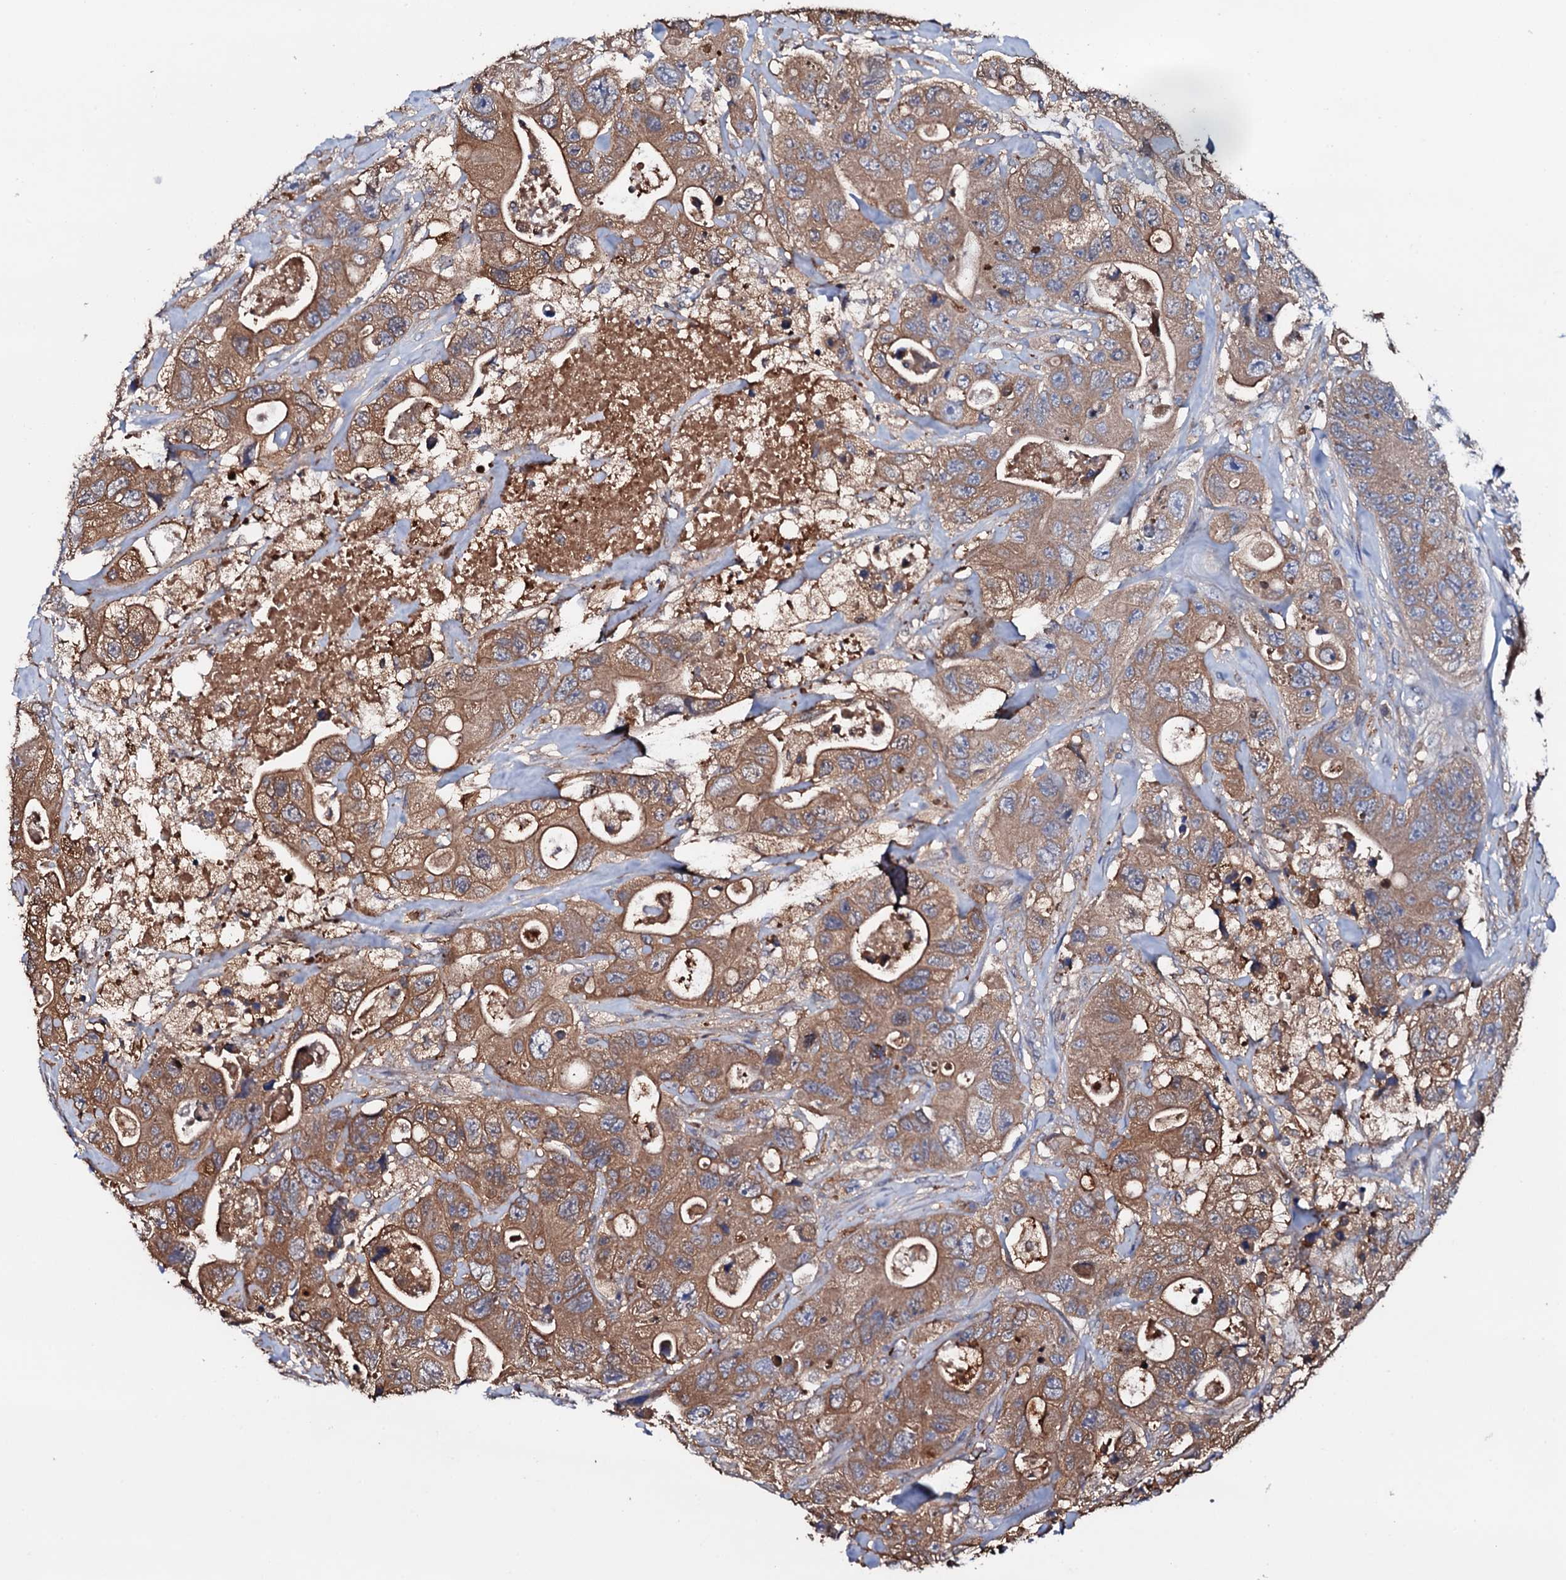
{"staining": {"intensity": "moderate", "quantity": ">75%", "location": "cytoplasmic/membranous"}, "tissue": "colorectal cancer", "cell_type": "Tumor cells", "image_type": "cancer", "snomed": [{"axis": "morphology", "description": "Adenocarcinoma, NOS"}, {"axis": "topography", "description": "Colon"}], "caption": "Approximately >75% of tumor cells in colorectal cancer demonstrate moderate cytoplasmic/membranous protein positivity as visualized by brown immunohistochemical staining.", "gene": "TCAF2", "patient": {"sex": "female", "age": 46}}